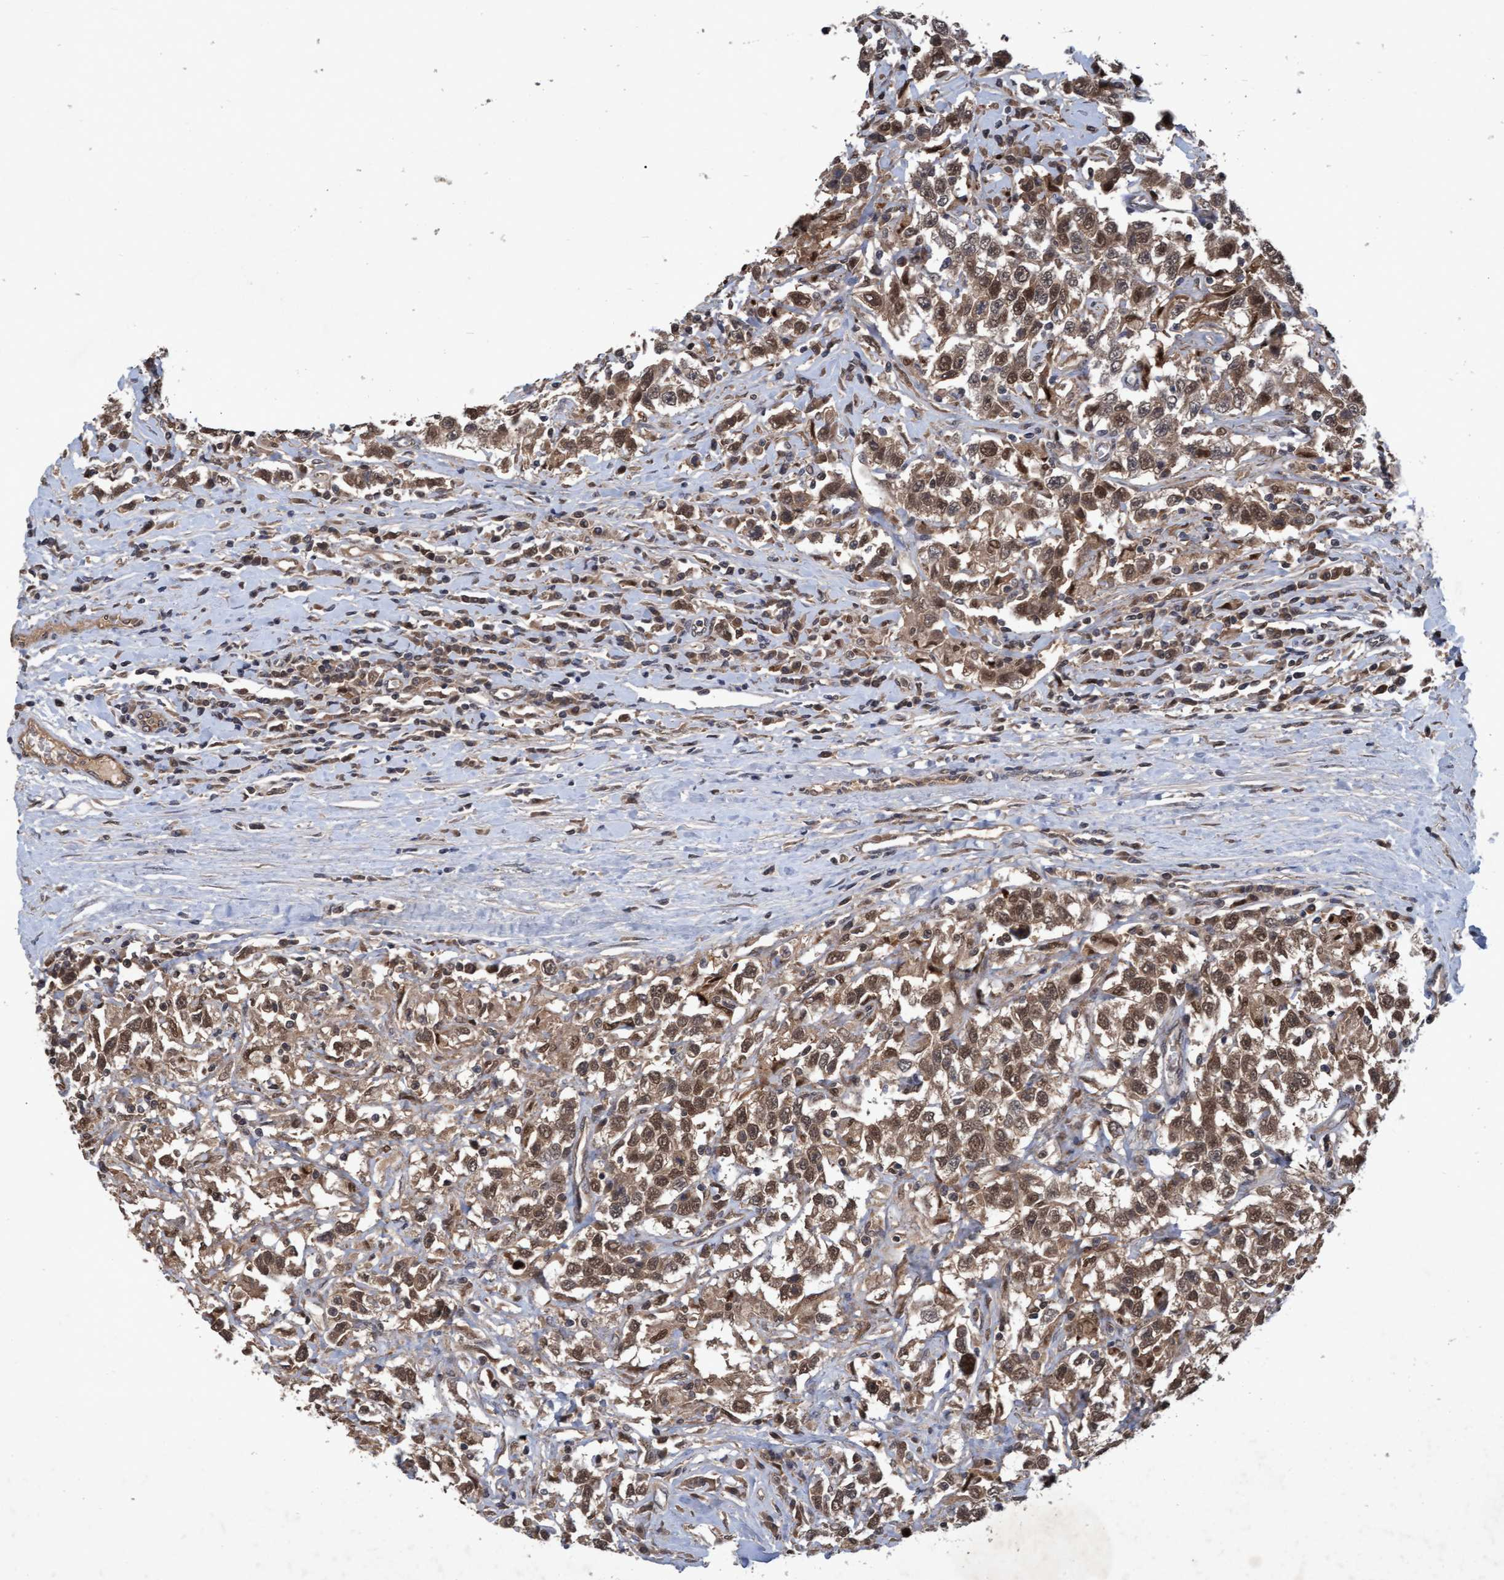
{"staining": {"intensity": "moderate", "quantity": ">75%", "location": "cytoplasmic/membranous,nuclear"}, "tissue": "testis cancer", "cell_type": "Tumor cells", "image_type": "cancer", "snomed": [{"axis": "morphology", "description": "Seminoma, NOS"}, {"axis": "topography", "description": "Testis"}], "caption": "Immunohistochemistry micrograph of testis cancer (seminoma) stained for a protein (brown), which exhibits medium levels of moderate cytoplasmic/membranous and nuclear positivity in approximately >75% of tumor cells.", "gene": "PSMB6", "patient": {"sex": "male", "age": 41}}